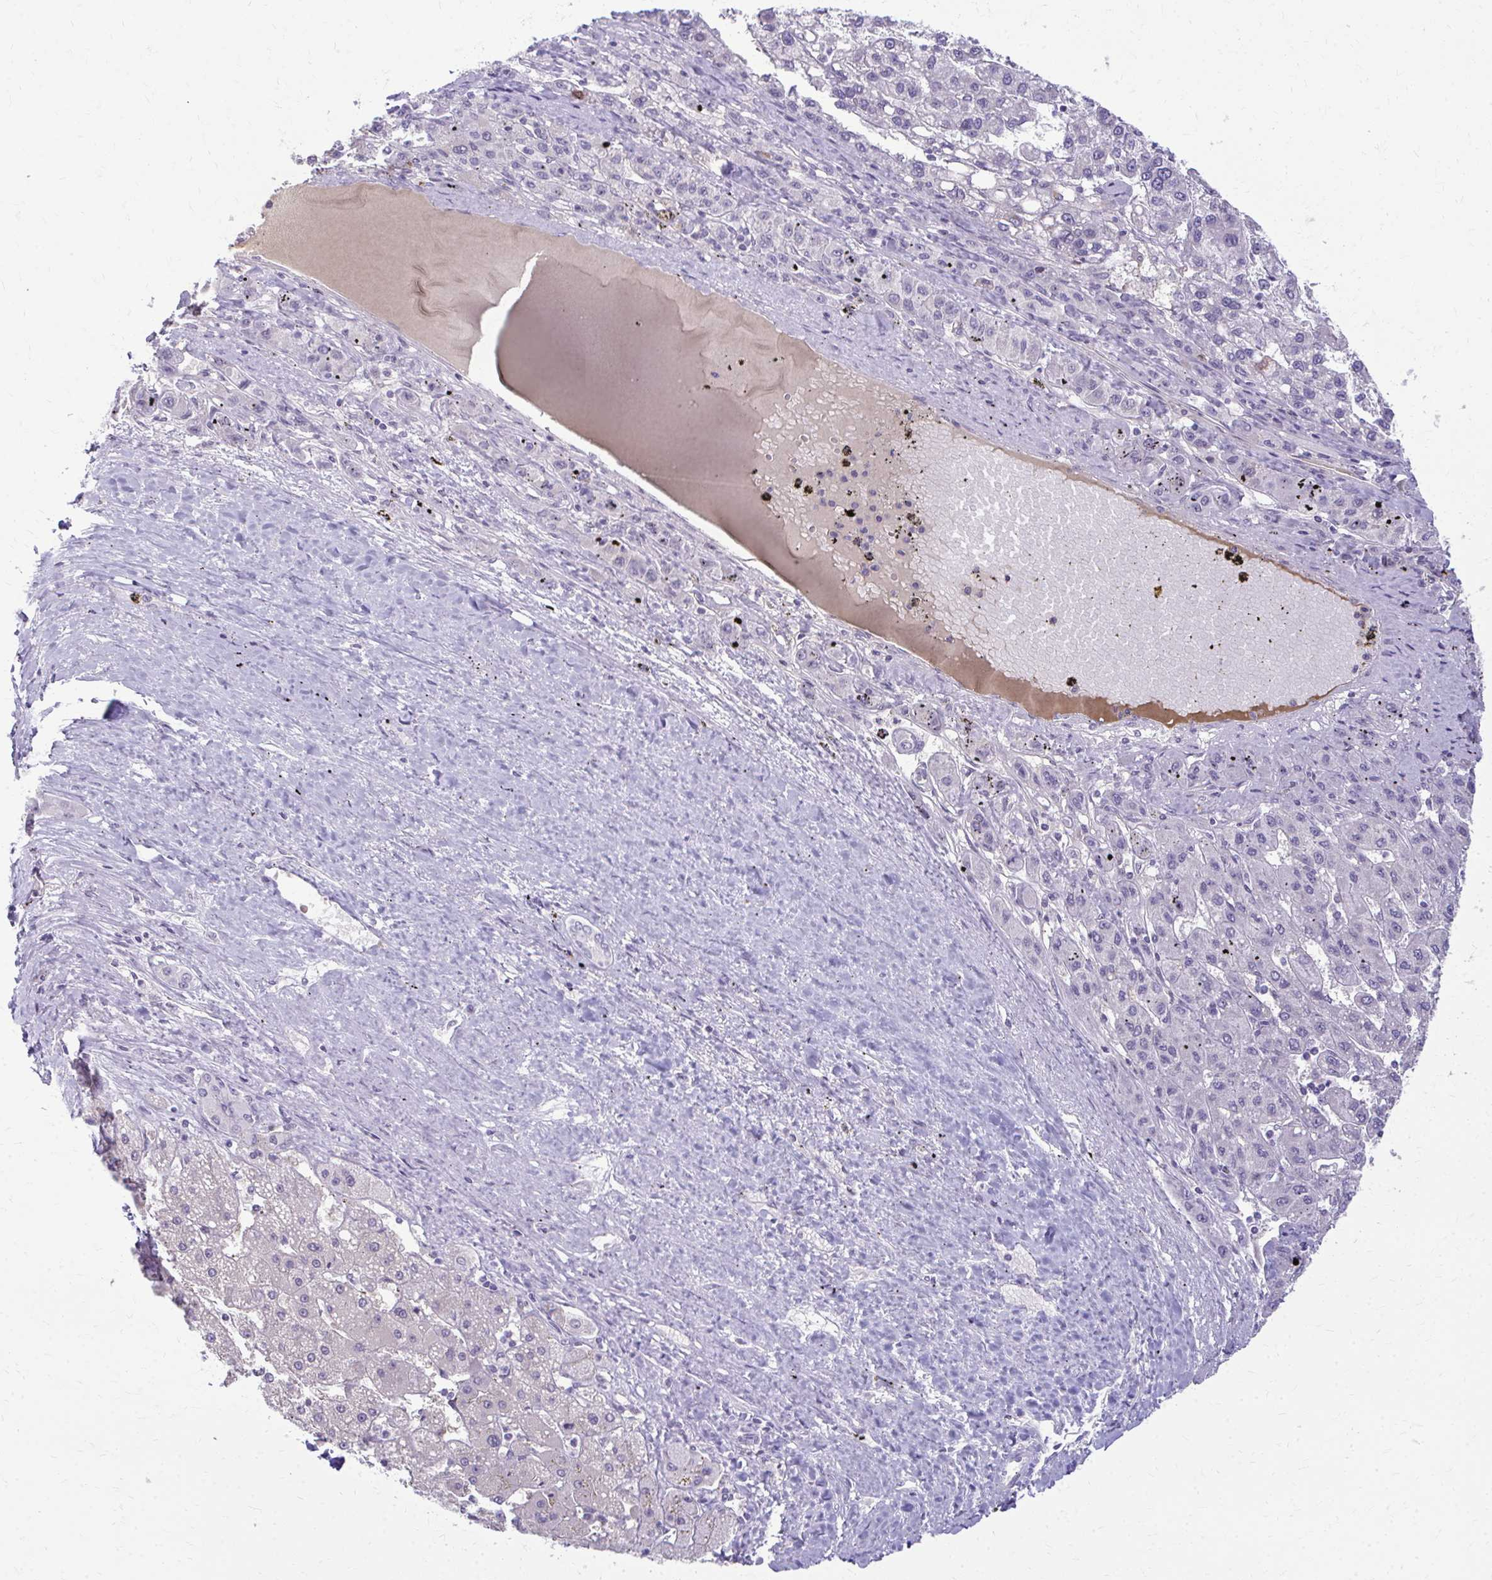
{"staining": {"intensity": "negative", "quantity": "none", "location": "none"}, "tissue": "liver cancer", "cell_type": "Tumor cells", "image_type": "cancer", "snomed": [{"axis": "morphology", "description": "Carcinoma, Hepatocellular, NOS"}, {"axis": "topography", "description": "Liver"}], "caption": "IHC photomicrograph of neoplastic tissue: human hepatocellular carcinoma (liver) stained with DAB (3,3'-diaminobenzidine) displays no significant protein positivity in tumor cells. The staining is performed using DAB (3,3'-diaminobenzidine) brown chromogen with nuclei counter-stained in using hematoxylin.", "gene": "MAF1", "patient": {"sex": "female", "age": 82}}